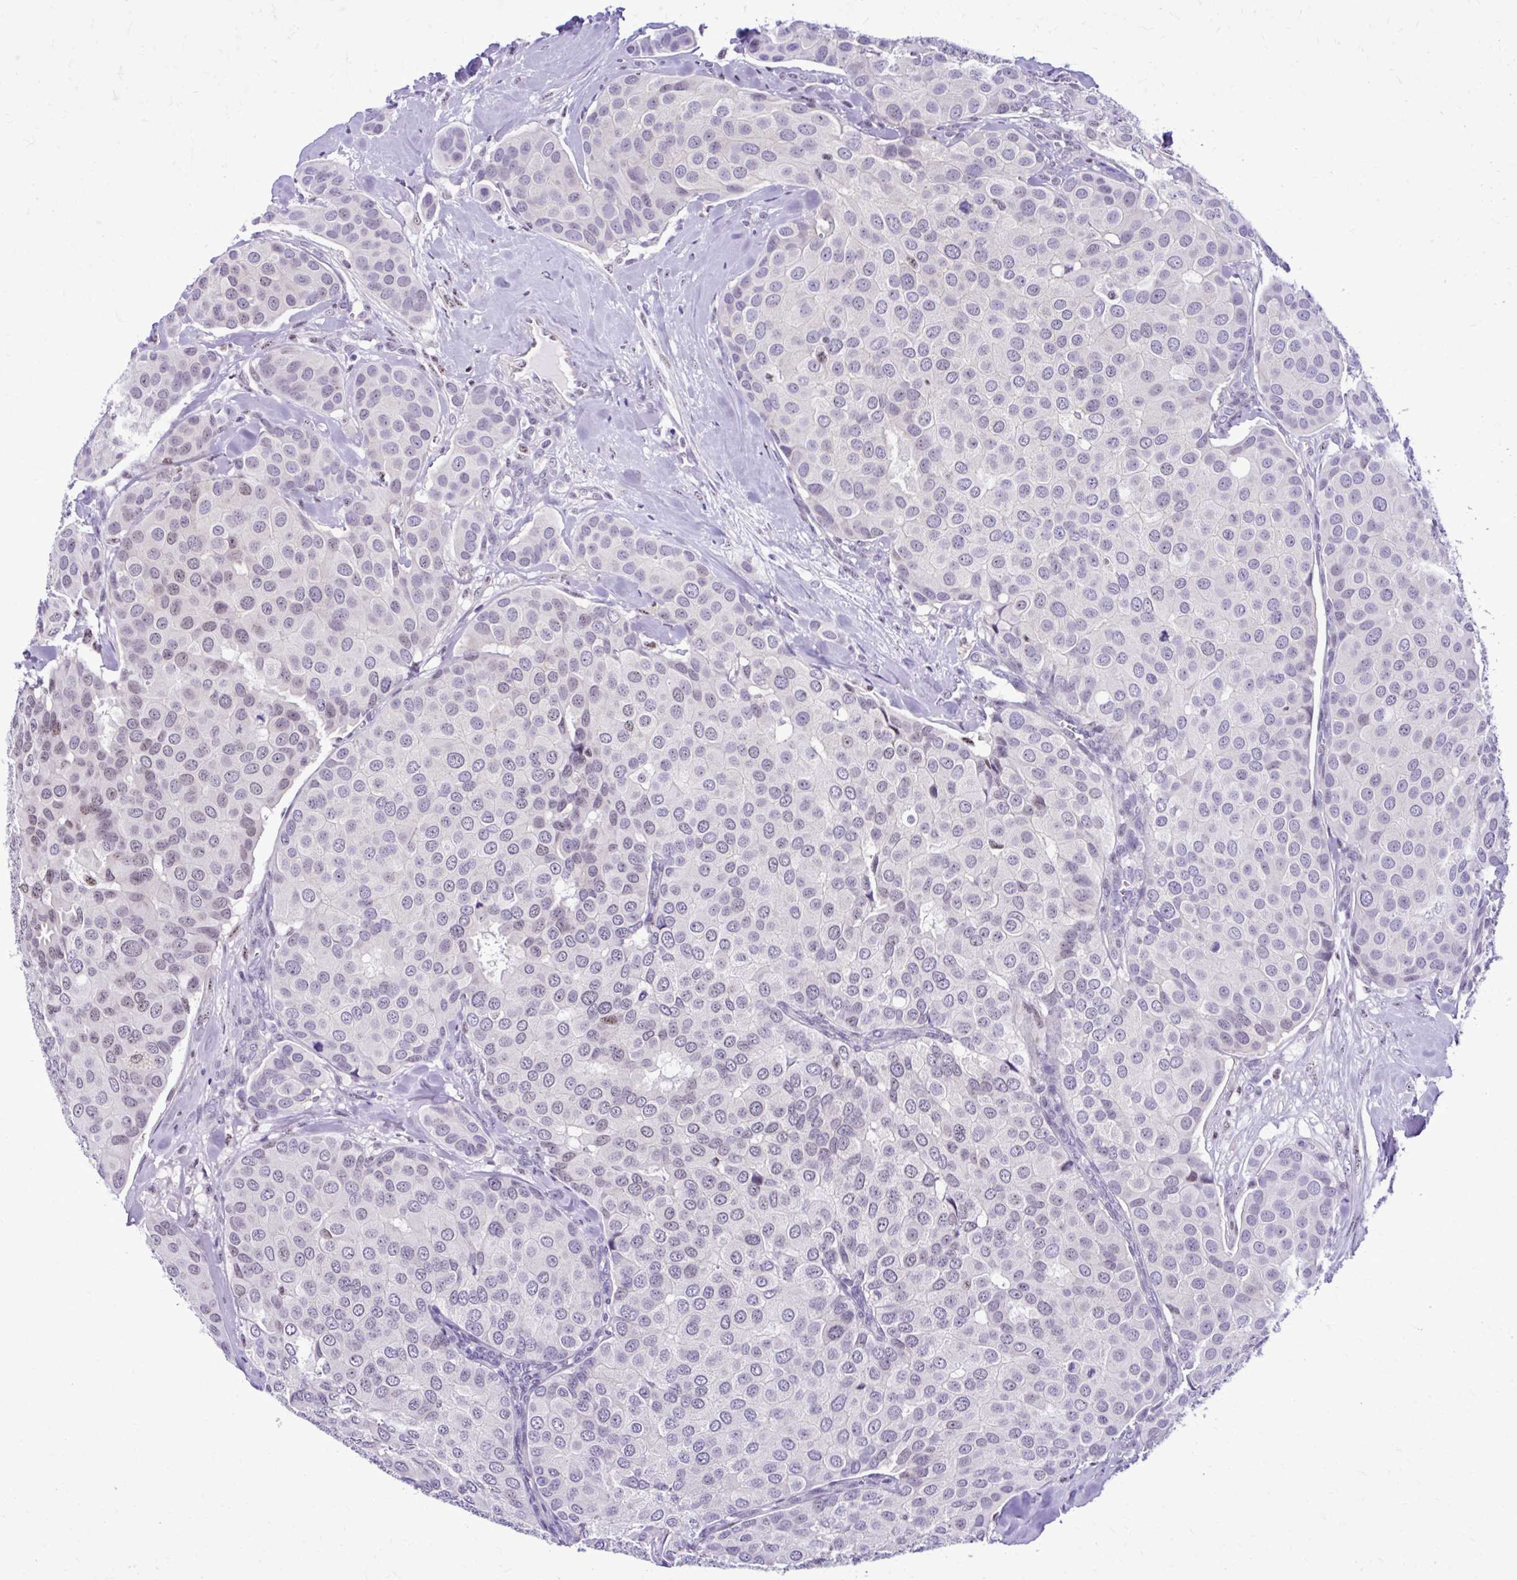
{"staining": {"intensity": "negative", "quantity": "none", "location": "none"}, "tissue": "breast cancer", "cell_type": "Tumor cells", "image_type": "cancer", "snomed": [{"axis": "morphology", "description": "Duct carcinoma"}, {"axis": "topography", "description": "Breast"}], "caption": "Protein analysis of invasive ductal carcinoma (breast) shows no significant positivity in tumor cells.", "gene": "RASL11B", "patient": {"sex": "female", "age": 70}}